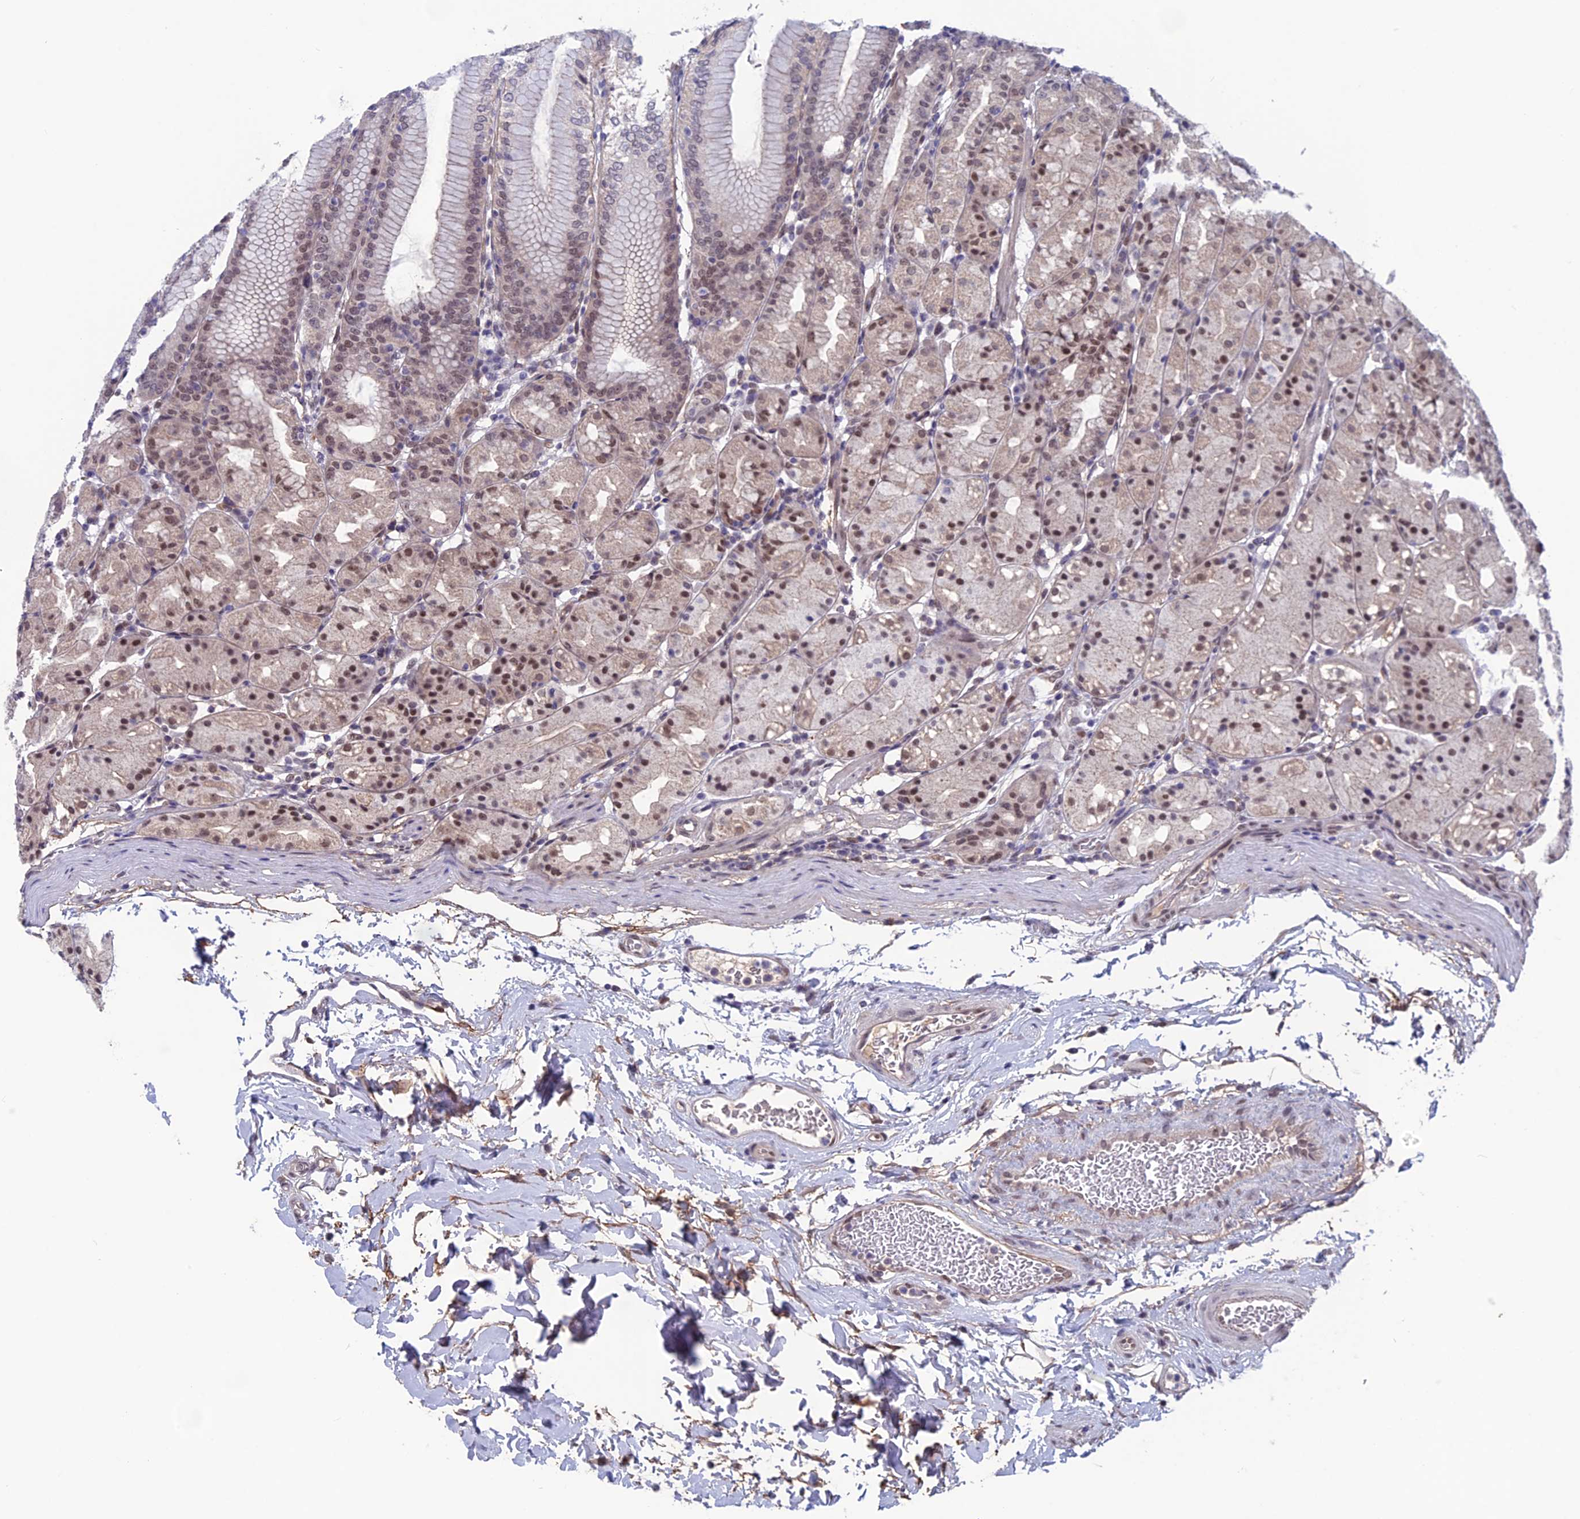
{"staining": {"intensity": "moderate", "quantity": "25%-75%", "location": "nuclear"}, "tissue": "stomach", "cell_type": "Glandular cells", "image_type": "normal", "snomed": [{"axis": "morphology", "description": "Normal tissue, NOS"}, {"axis": "topography", "description": "Stomach, upper"}], "caption": "Protein analysis of normal stomach exhibits moderate nuclear positivity in about 25%-75% of glandular cells.", "gene": "FKBPL", "patient": {"sex": "male", "age": 48}}